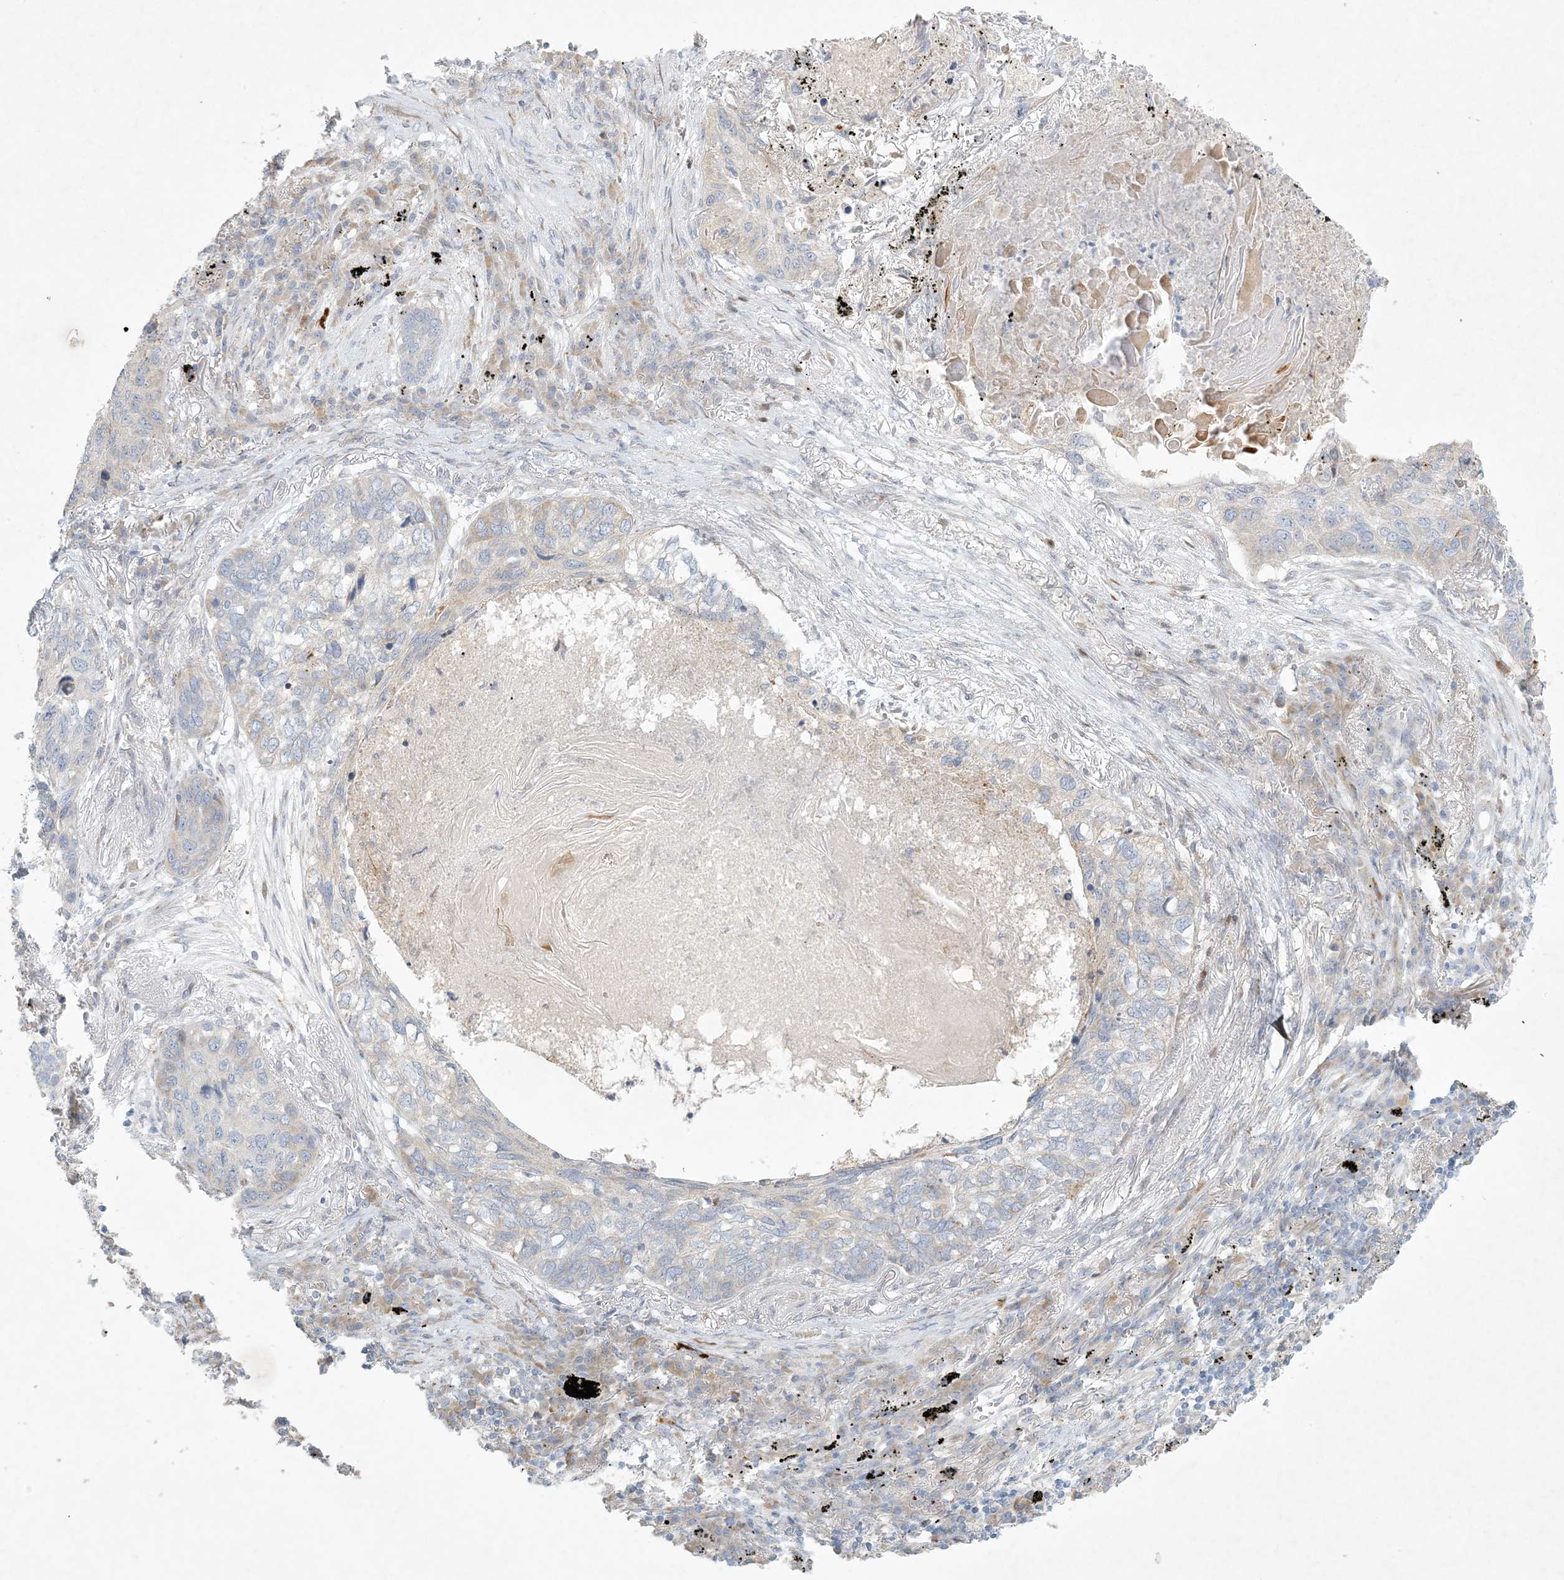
{"staining": {"intensity": "negative", "quantity": "none", "location": "none"}, "tissue": "lung cancer", "cell_type": "Tumor cells", "image_type": "cancer", "snomed": [{"axis": "morphology", "description": "Squamous cell carcinoma, NOS"}, {"axis": "topography", "description": "Lung"}], "caption": "DAB immunohistochemical staining of human lung squamous cell carcinoma exhibits no significant expression in tumor cells. (Stains: DAB (3,3'-diaminobenzidine) immunohistochemistry (IHC) with hematoxylin counter stain, Microscopy: brightfield microscopy at high magnification).", "gene": "ZNF385D", "patient": {"sex": "female", "age": 63}}